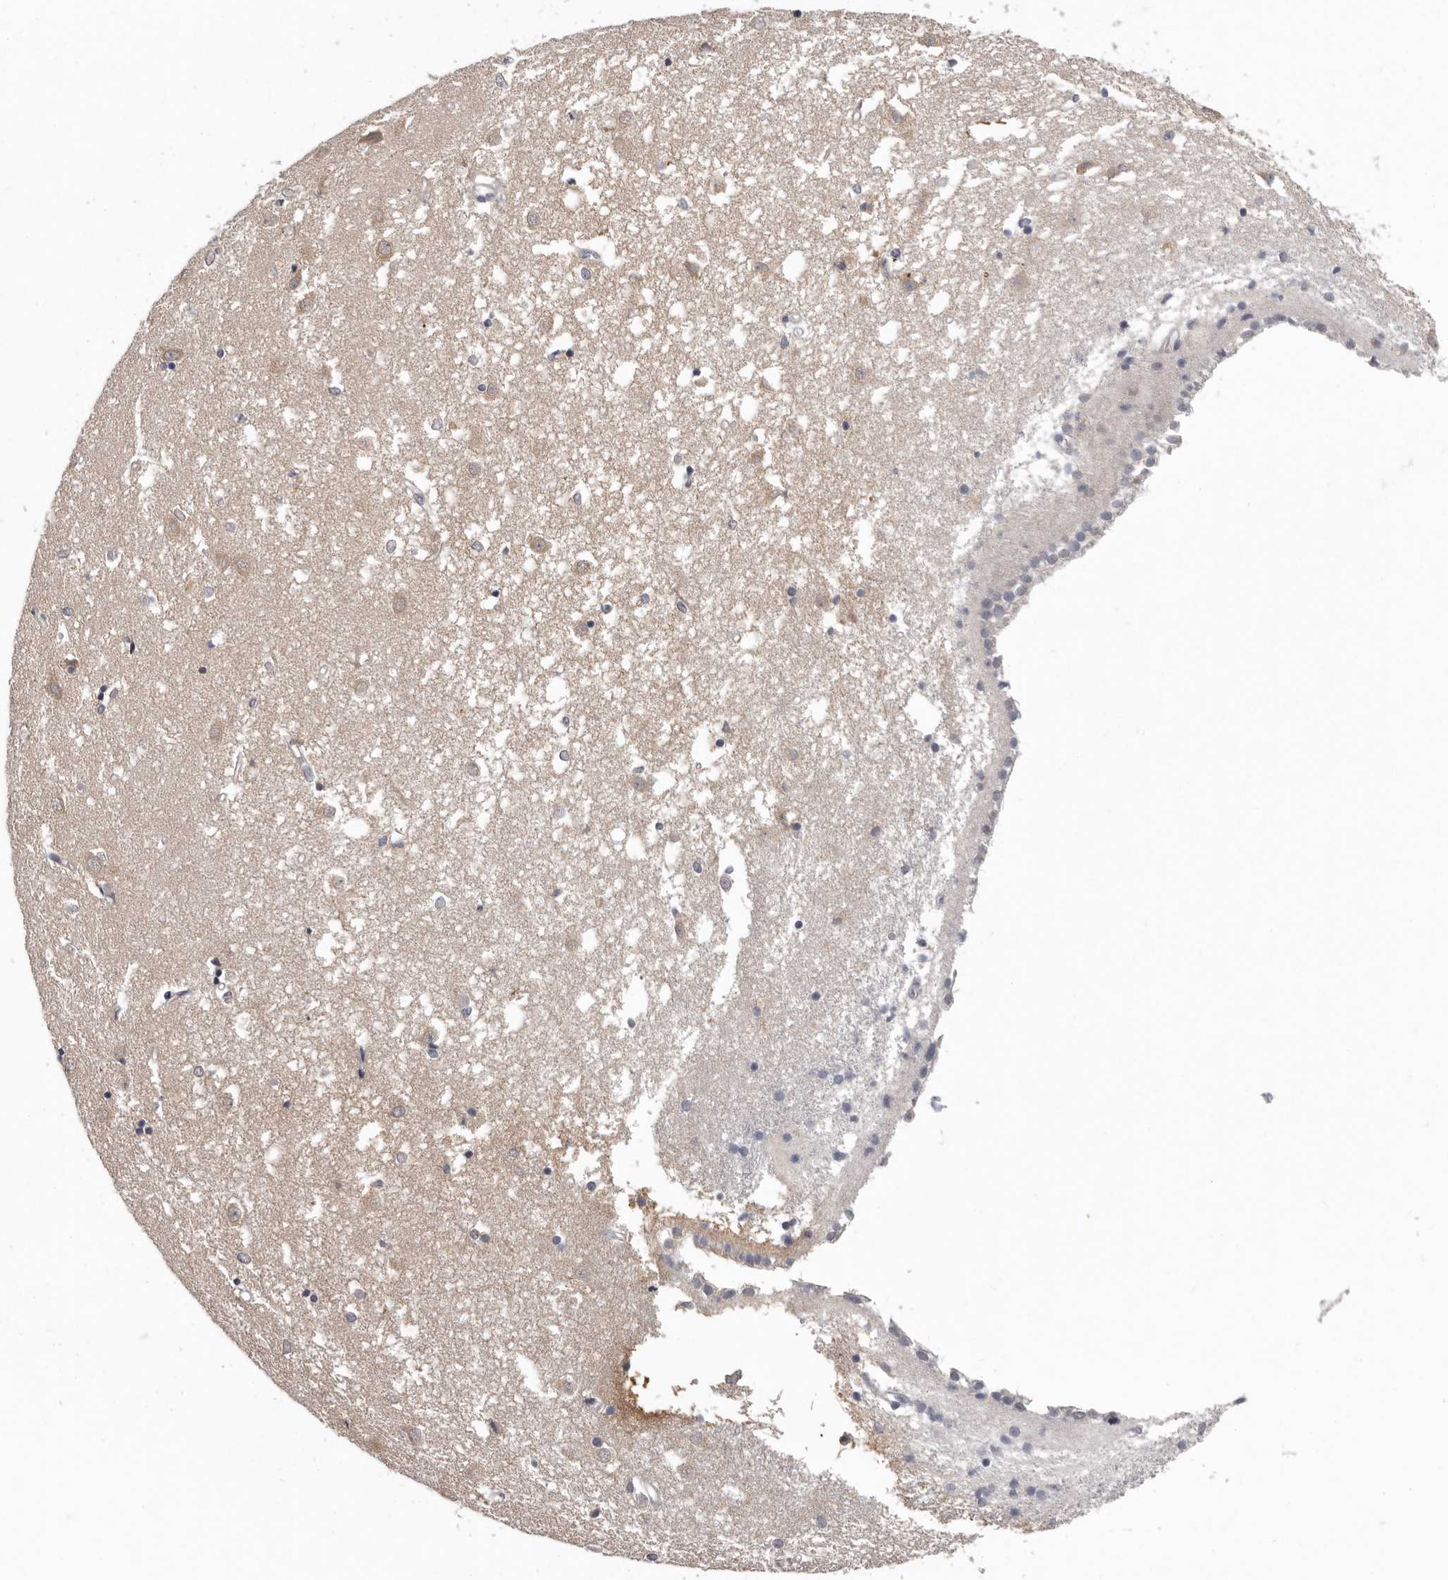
{"staining": {"intensity": "negative", "quantity": "none", "location": "none"}, "tissue": "caudate", "cell_type": "Glial cells", "image_type": "normal", "snomed": [{"axis": "morphology", "description": "Normal tissue, NOS"}, {"axis": "topography", "description": "Lateral ventricle wall"}], "caption": "High power microscopy micrograph of an immunohistochemistry photomicrograph of unremarkable caudate, revealing no significant positivity in glial cells. Brightfield microscopy of immunohistochemistry (IHC) stained with DAB (brown) and hematoxylin (blue), captured at high magnification.", "gene": "RALGPS2", "patient": {"sex": "male", "age": 45}}